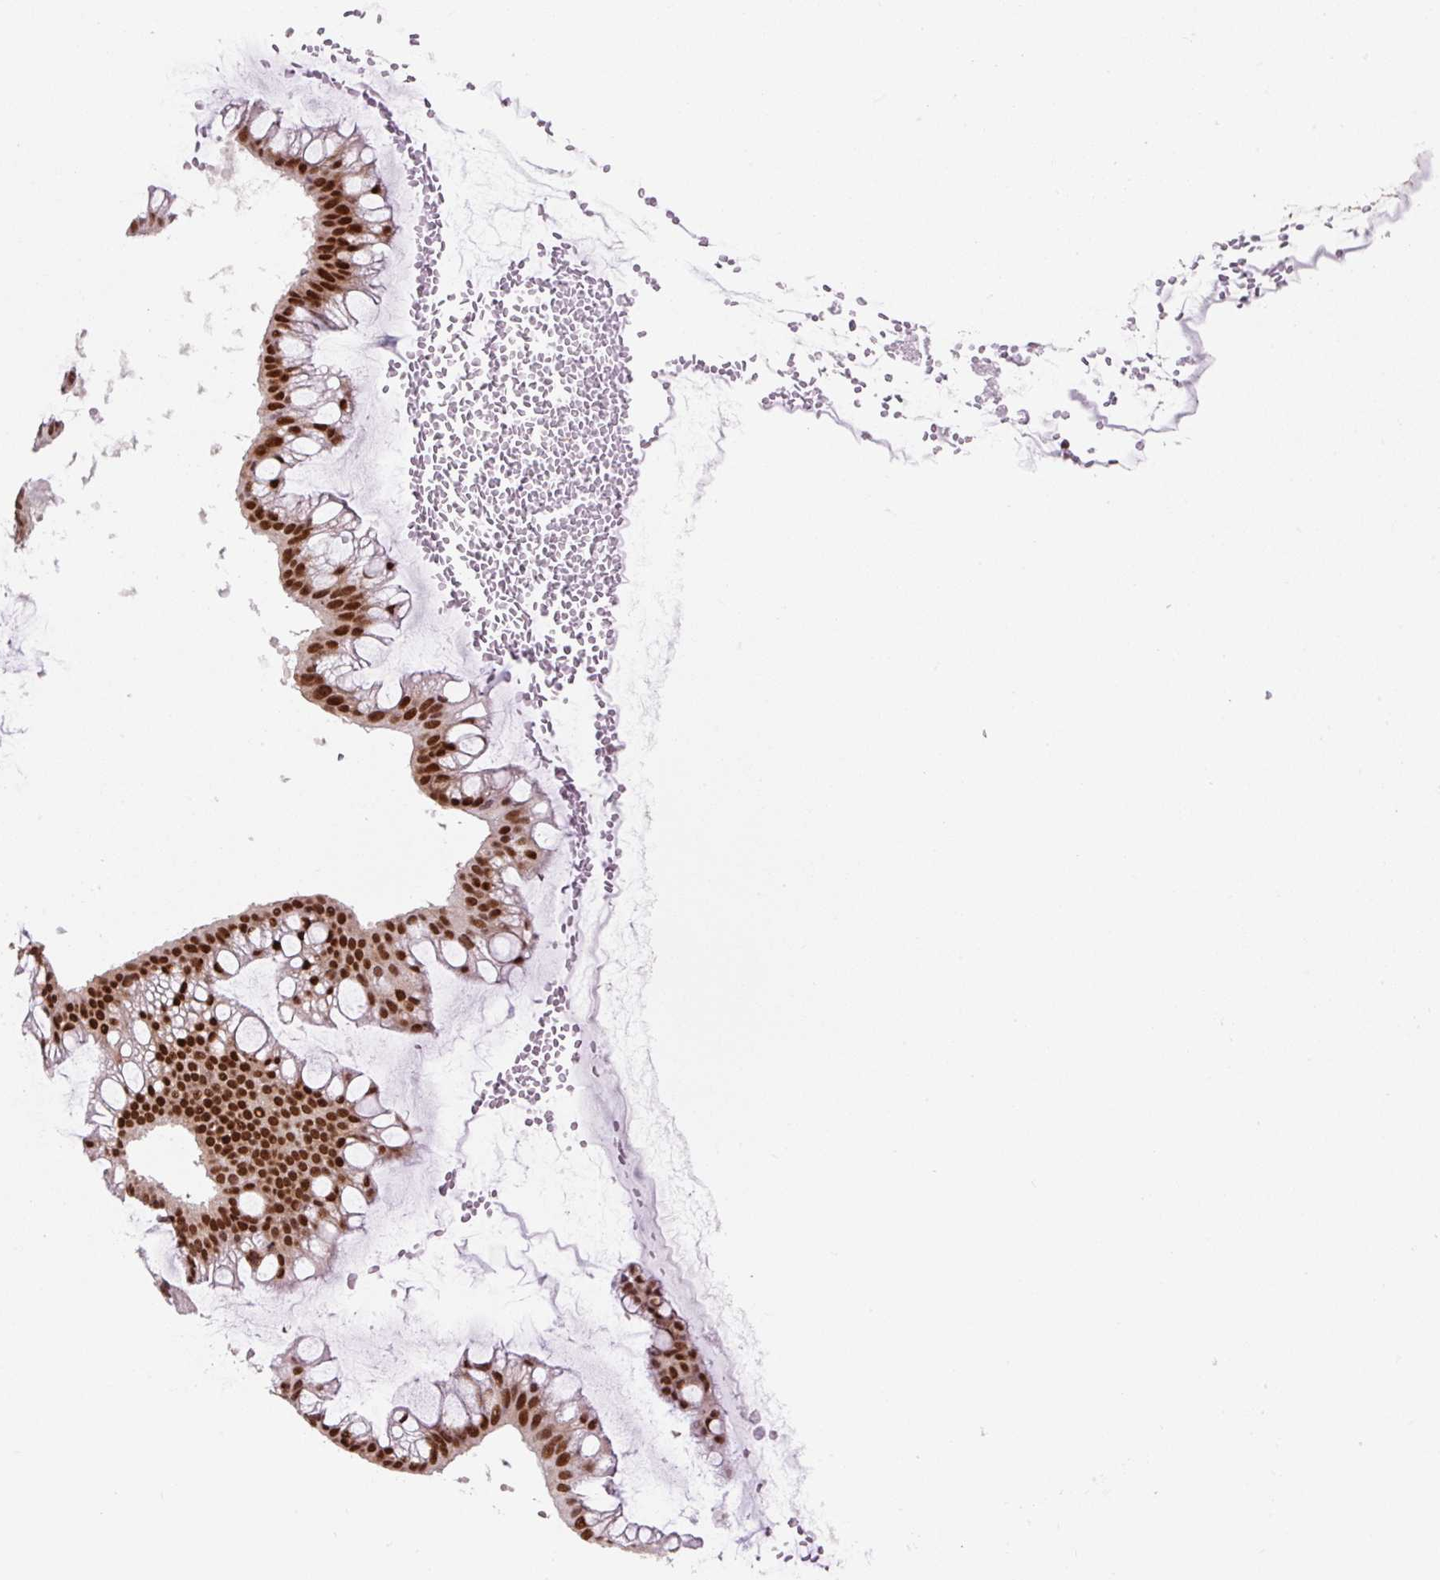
{"staining": {"intensity": "strong", "quantity": ">75%", "location": "nuclear"}, "tissue": "ovarian cancer", "cell_type": "Tumor cells", "image_type": "cancer", "snomed": [{"axis": "morphology", "description": "Cystadenocarcinoma, mucinous, NOS"}, {"axis": "topography", "description": "Ovary"}], "caption": "Immunohistochemical staining of ovarian cancer demonstrates strong nuclear protein expression in about >75% of tumor cells.", "gene": "FUS", "patient": {"sex": "female", "age": 73}}